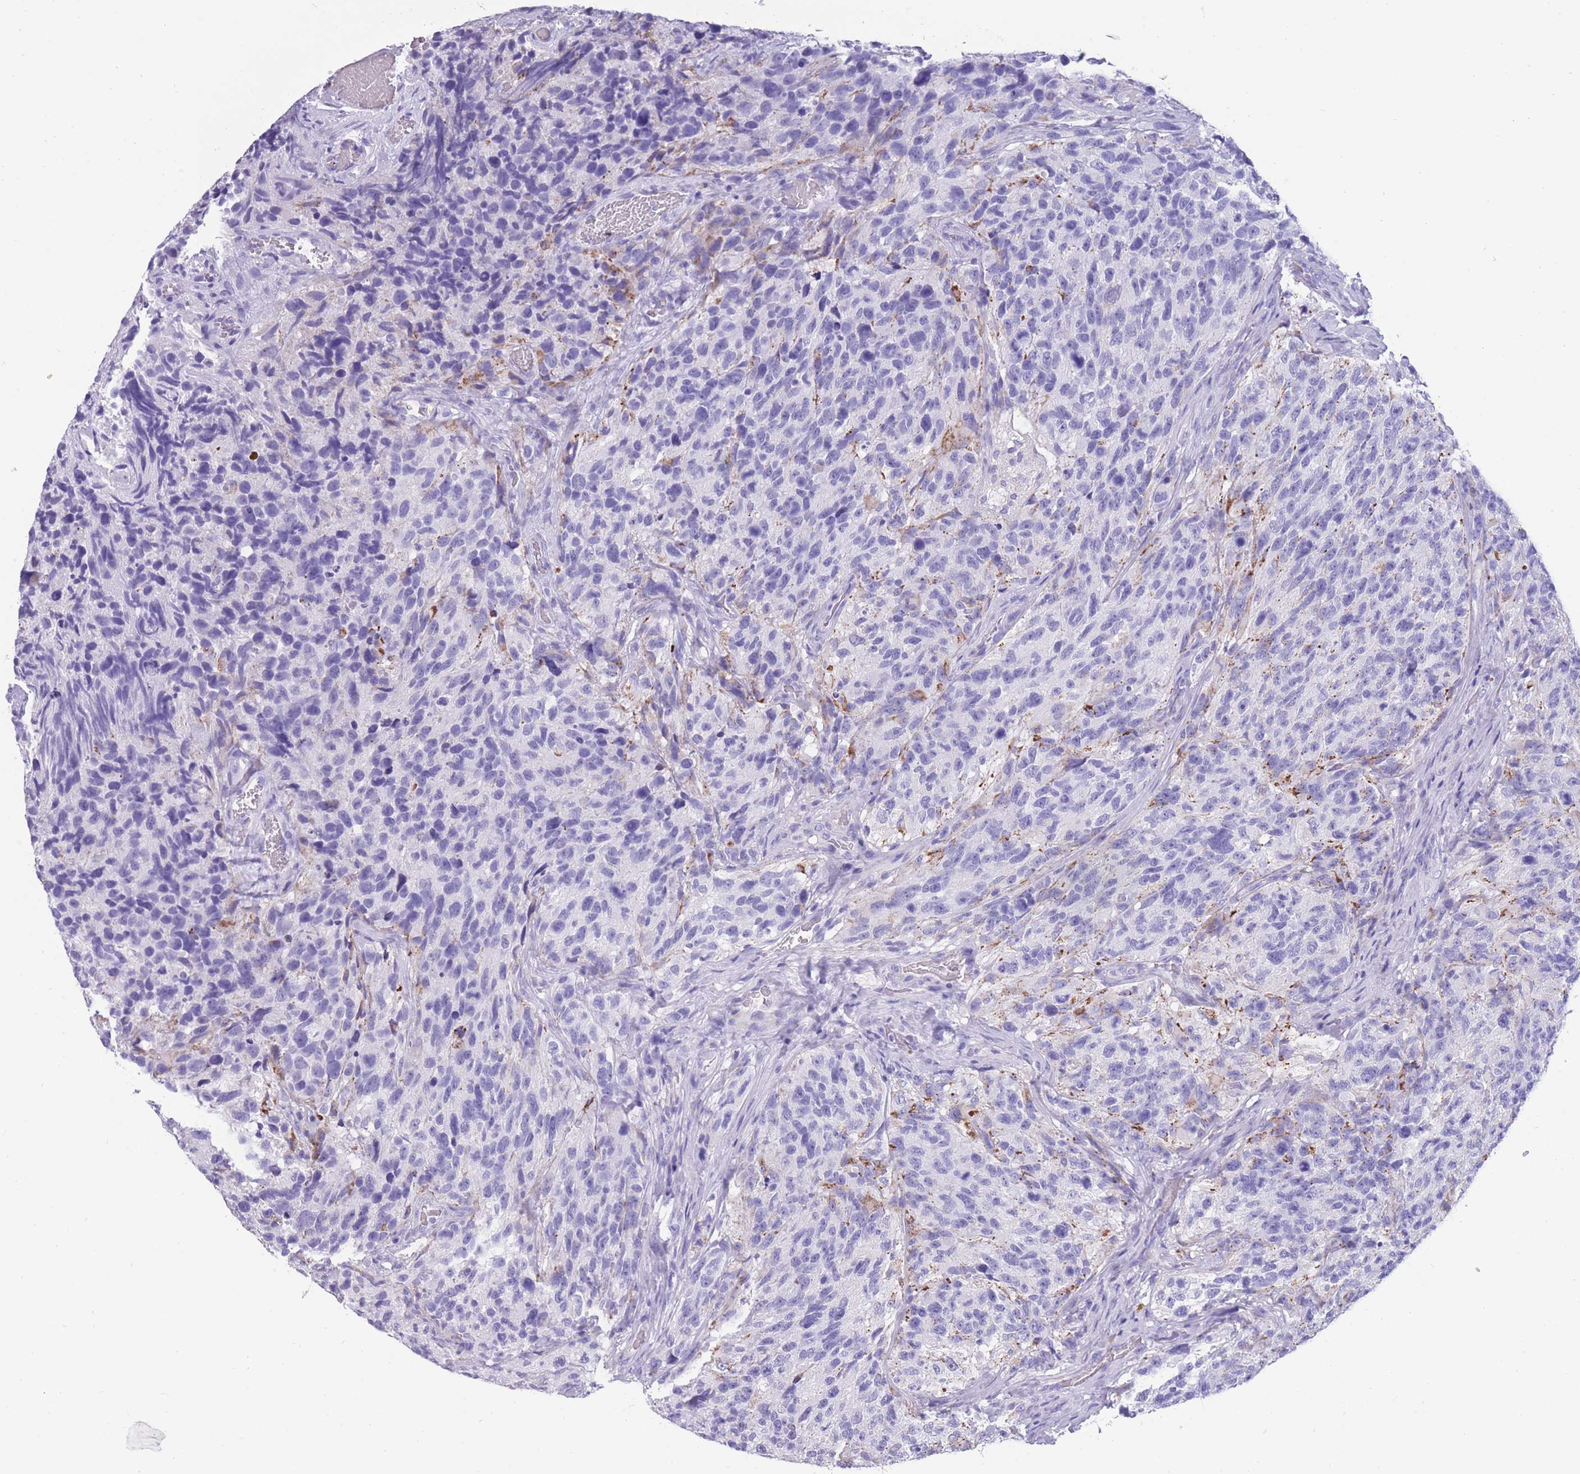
{"staining": {"intensity": "negative", "quantity": "none", "location": "none"}, "tissue": "glioma", "cell_type": "Tumor cells", "image_type": "cancer", "snomed": [{"axis": "morphology", "description": "Glioma, malignant, High grade"}, {"axis": "topography", "description": "Brain"}], "caption": "Immunohistochemistry of glioma demonstrates no expression in tumor cells. (DAB (3,3'-diaminobenzidine) immunohistochemistry (IHC) visualized using brightfield microscopy, high magnification).", "gene": "INTS2", "patient": {"sex": "male", "age": 69}}